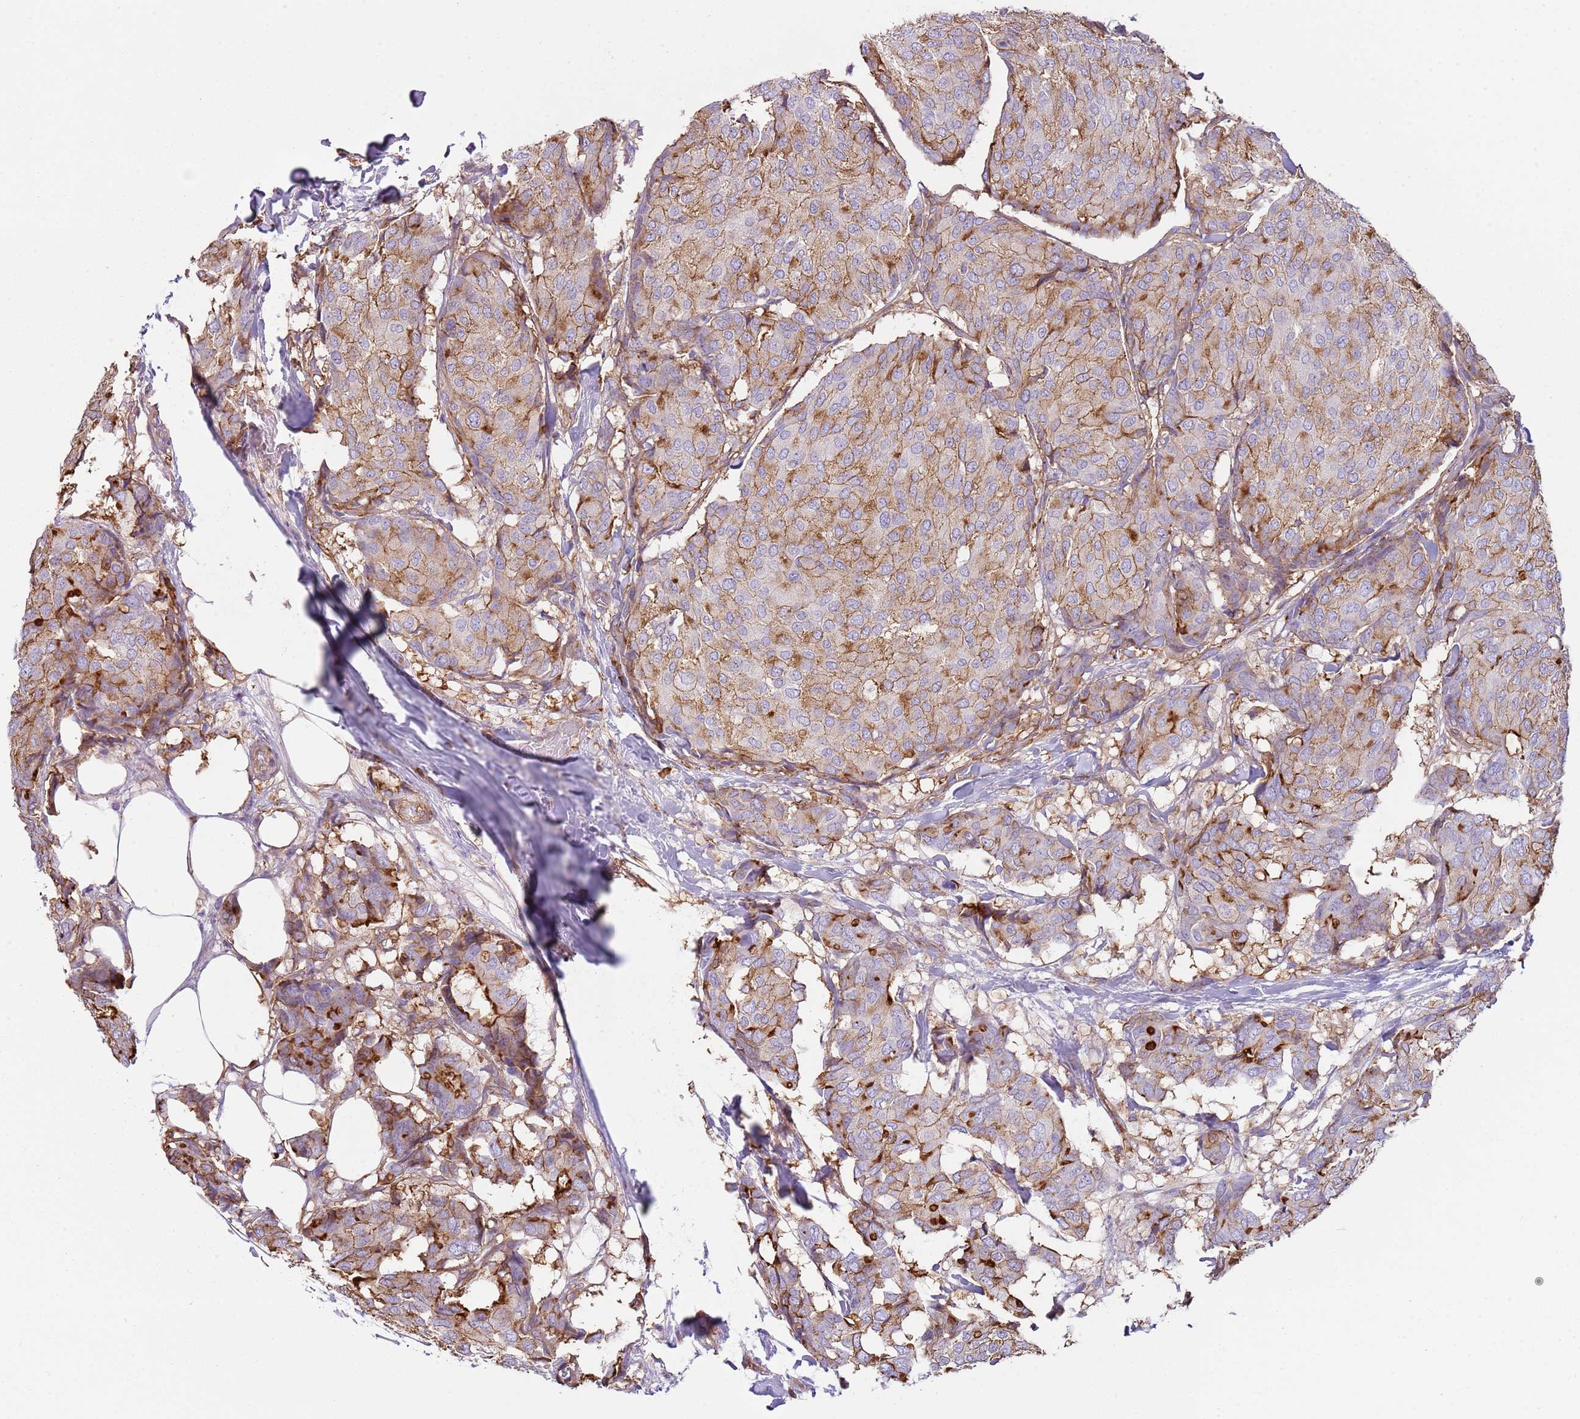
{"staining": {"intensity": "moderate", "quantity": ">75%", "location": "cytoplasmic/membranous"}, "tissue": "breast cancer", "cell_type": "Tumor cells", "image_type": "cancer", "snomed": [{"axis": "morphology", "description": "Duct carcinoma"}, {"axis": "topography", "description": "Breast"}], "caption": "Brown immunohistochemical staining in human invasive ductal carcinoma (breast) displays moderate cytoplasmic/membranous positivity in about >75% of tumor cells.", "gene": "GNAI3", "patient": {"sex": "female", "age": 75}}